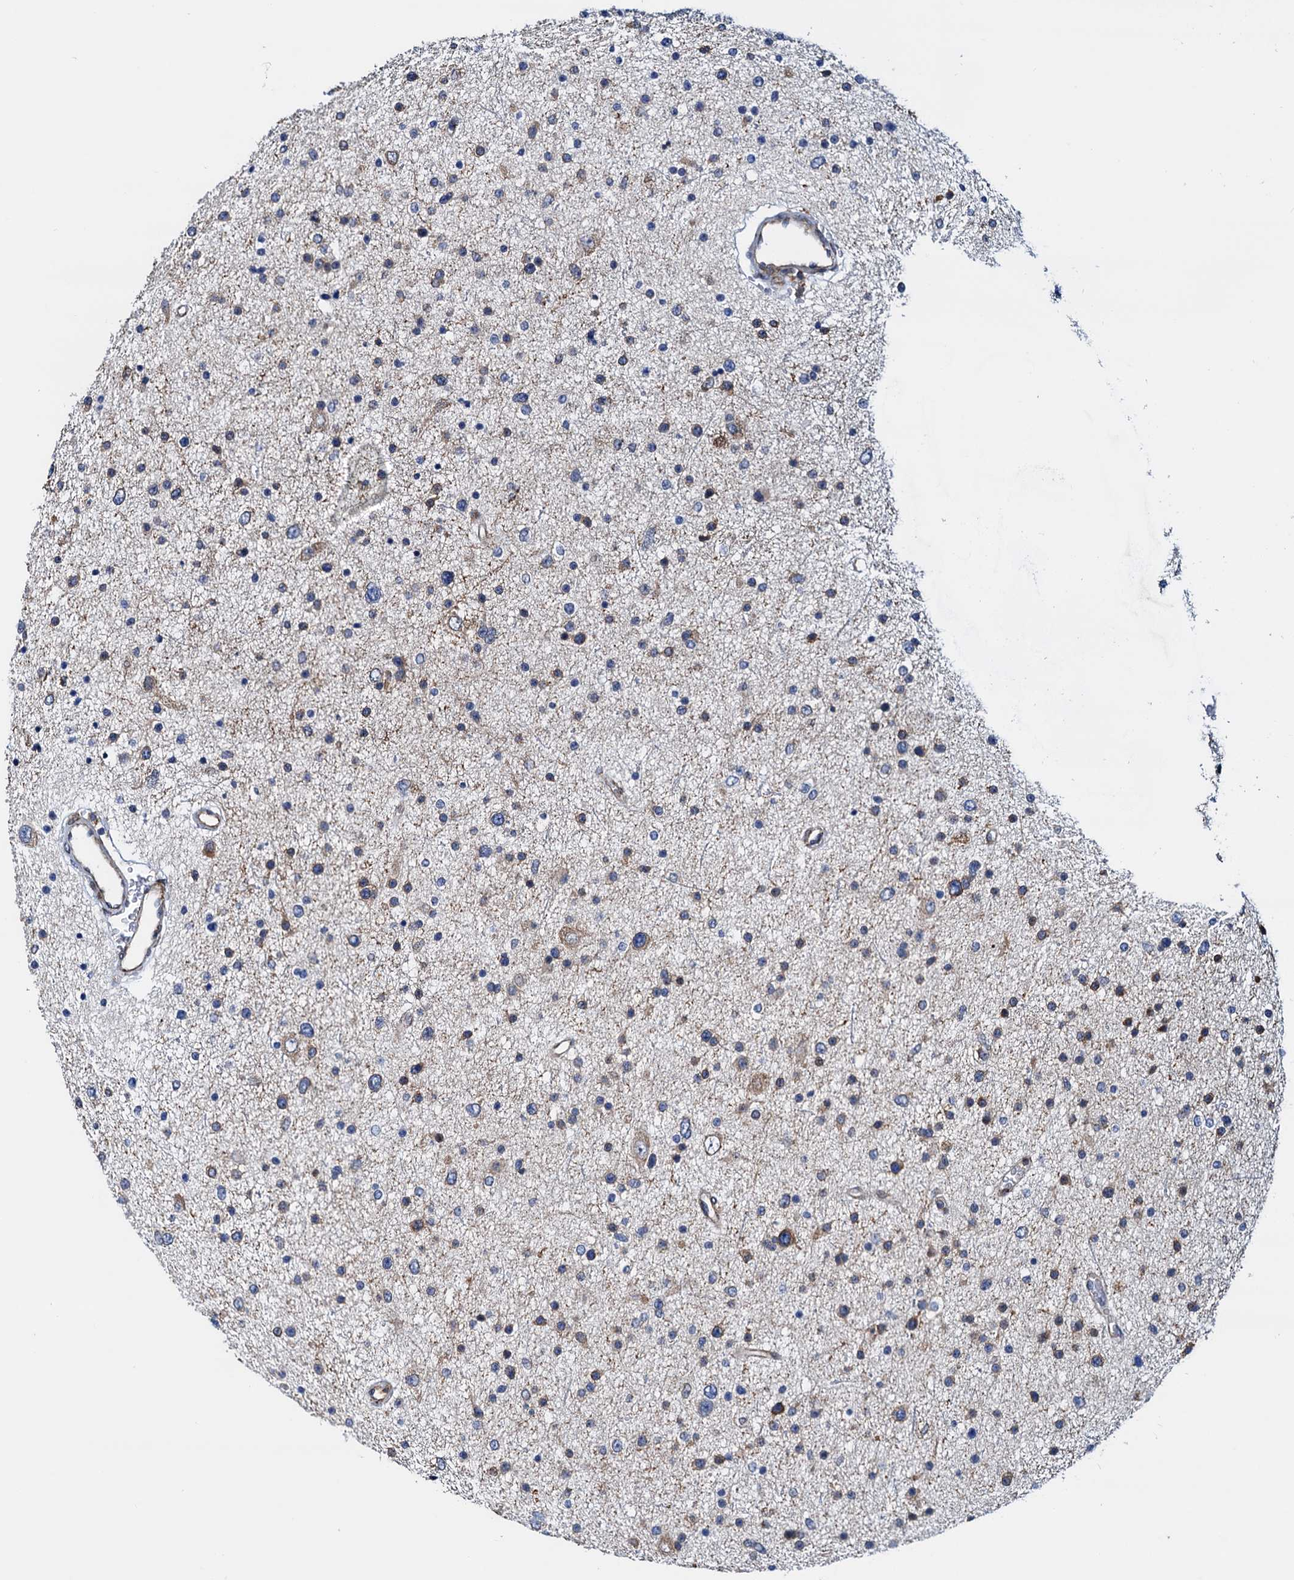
{"staining": {"intensity": "weak", "quantity": "<25%", "location": "cytoplasmic/membranous"}, "tissue": "glioma", "cell_type": "Tumor cells", "image_type": "cancer", "snomed": [{"axis": "morphology", "description": "Glioma, malignant, Low grade"}, {"axis": "topography", "description": "Brain"}], "caption": "Tumor cells show no significant positivity in glioma.", "gene": "RASSF9", "patient": {"sex": "female", "age": 37}}